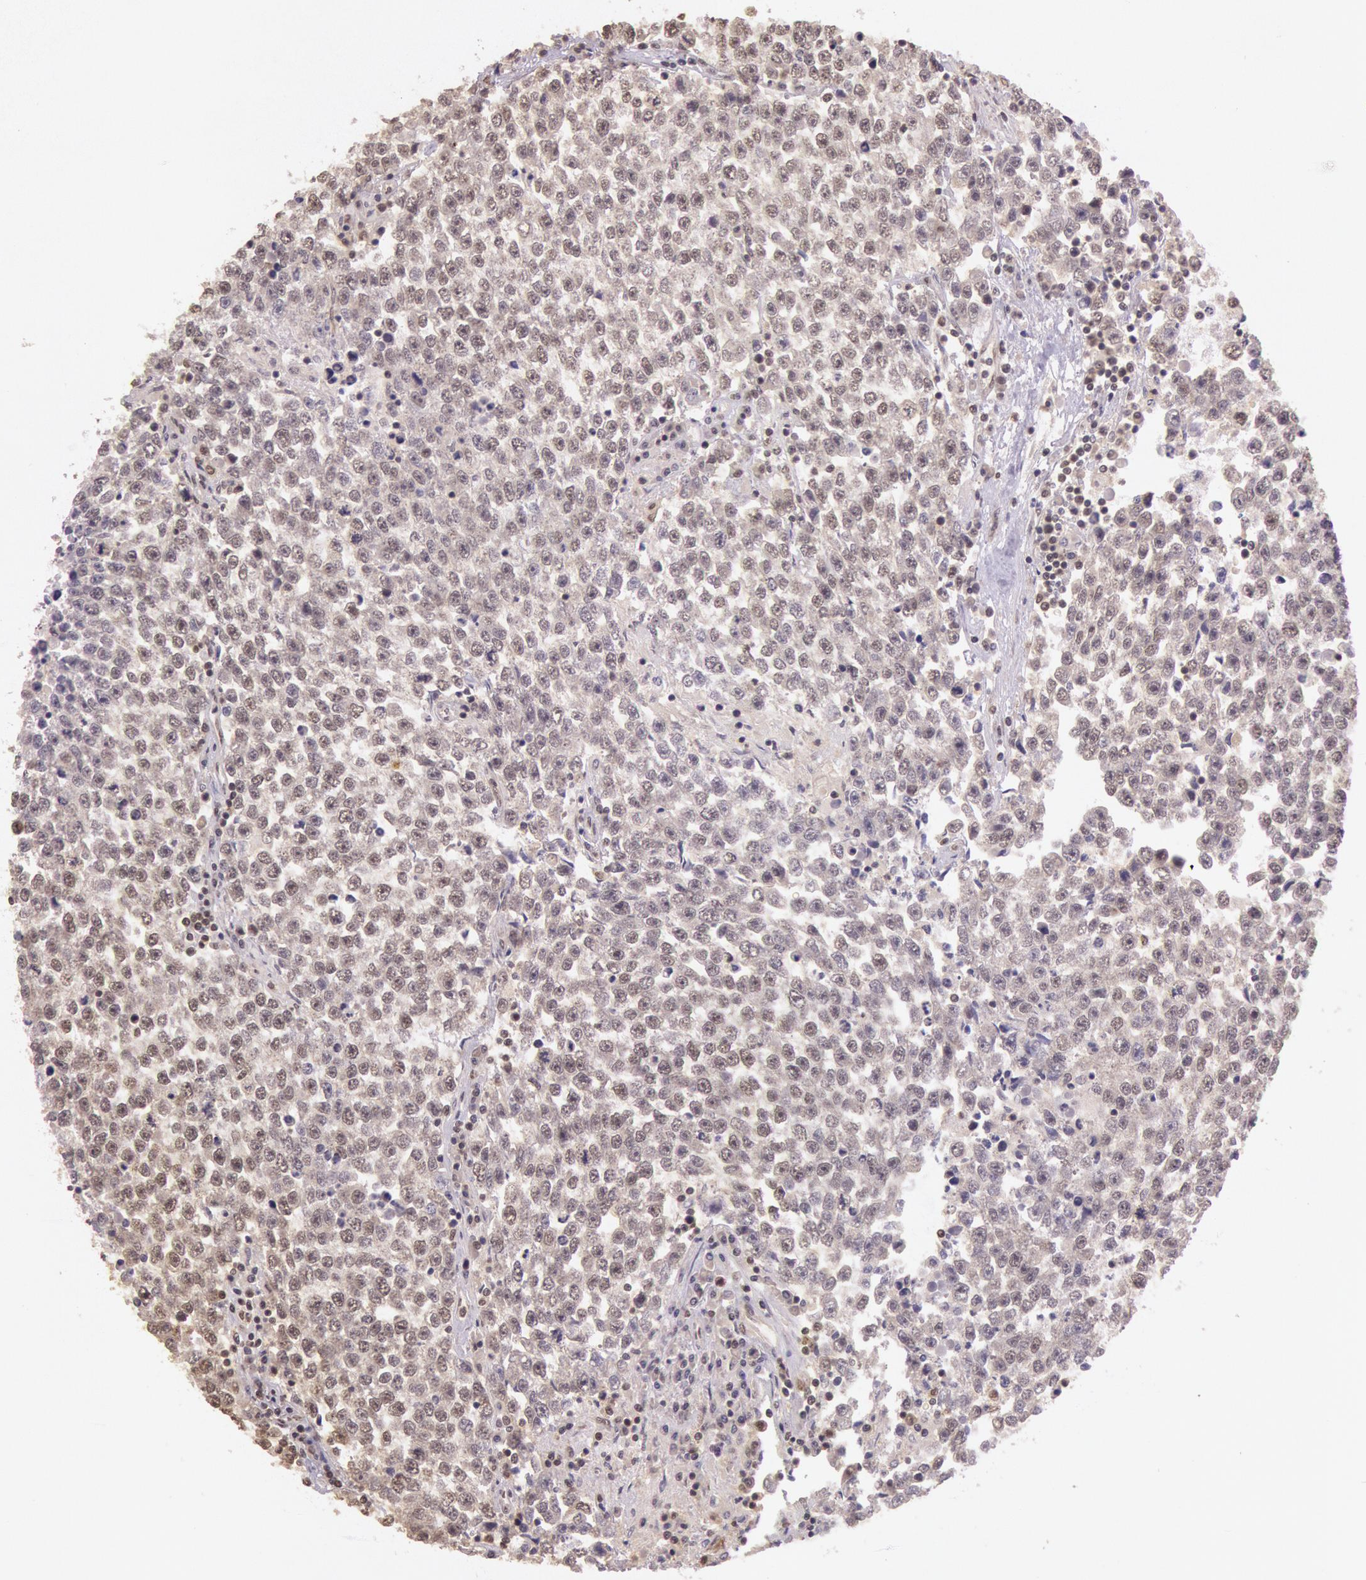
{"staining": {"intensity": "weak", "quantity": "25%-75%", "location": "cytoplasmic/membranous"}, "tissue": "testis cancer", "cell_type": "Tumor cells", "image_type": "cancer", "snomed": [{"axis": "morphology", "description": "Seminoma, NOS"}, {"axis": "topography", "description": "Testis"}], "caption": "The image shows a brown stain indicating the presence of a protein in the cytoplasmic/membranous of tumor cells in testis cancer (seminoma).", "gene": "RTL10", "patient": {"sex": "male", "age": 36}}